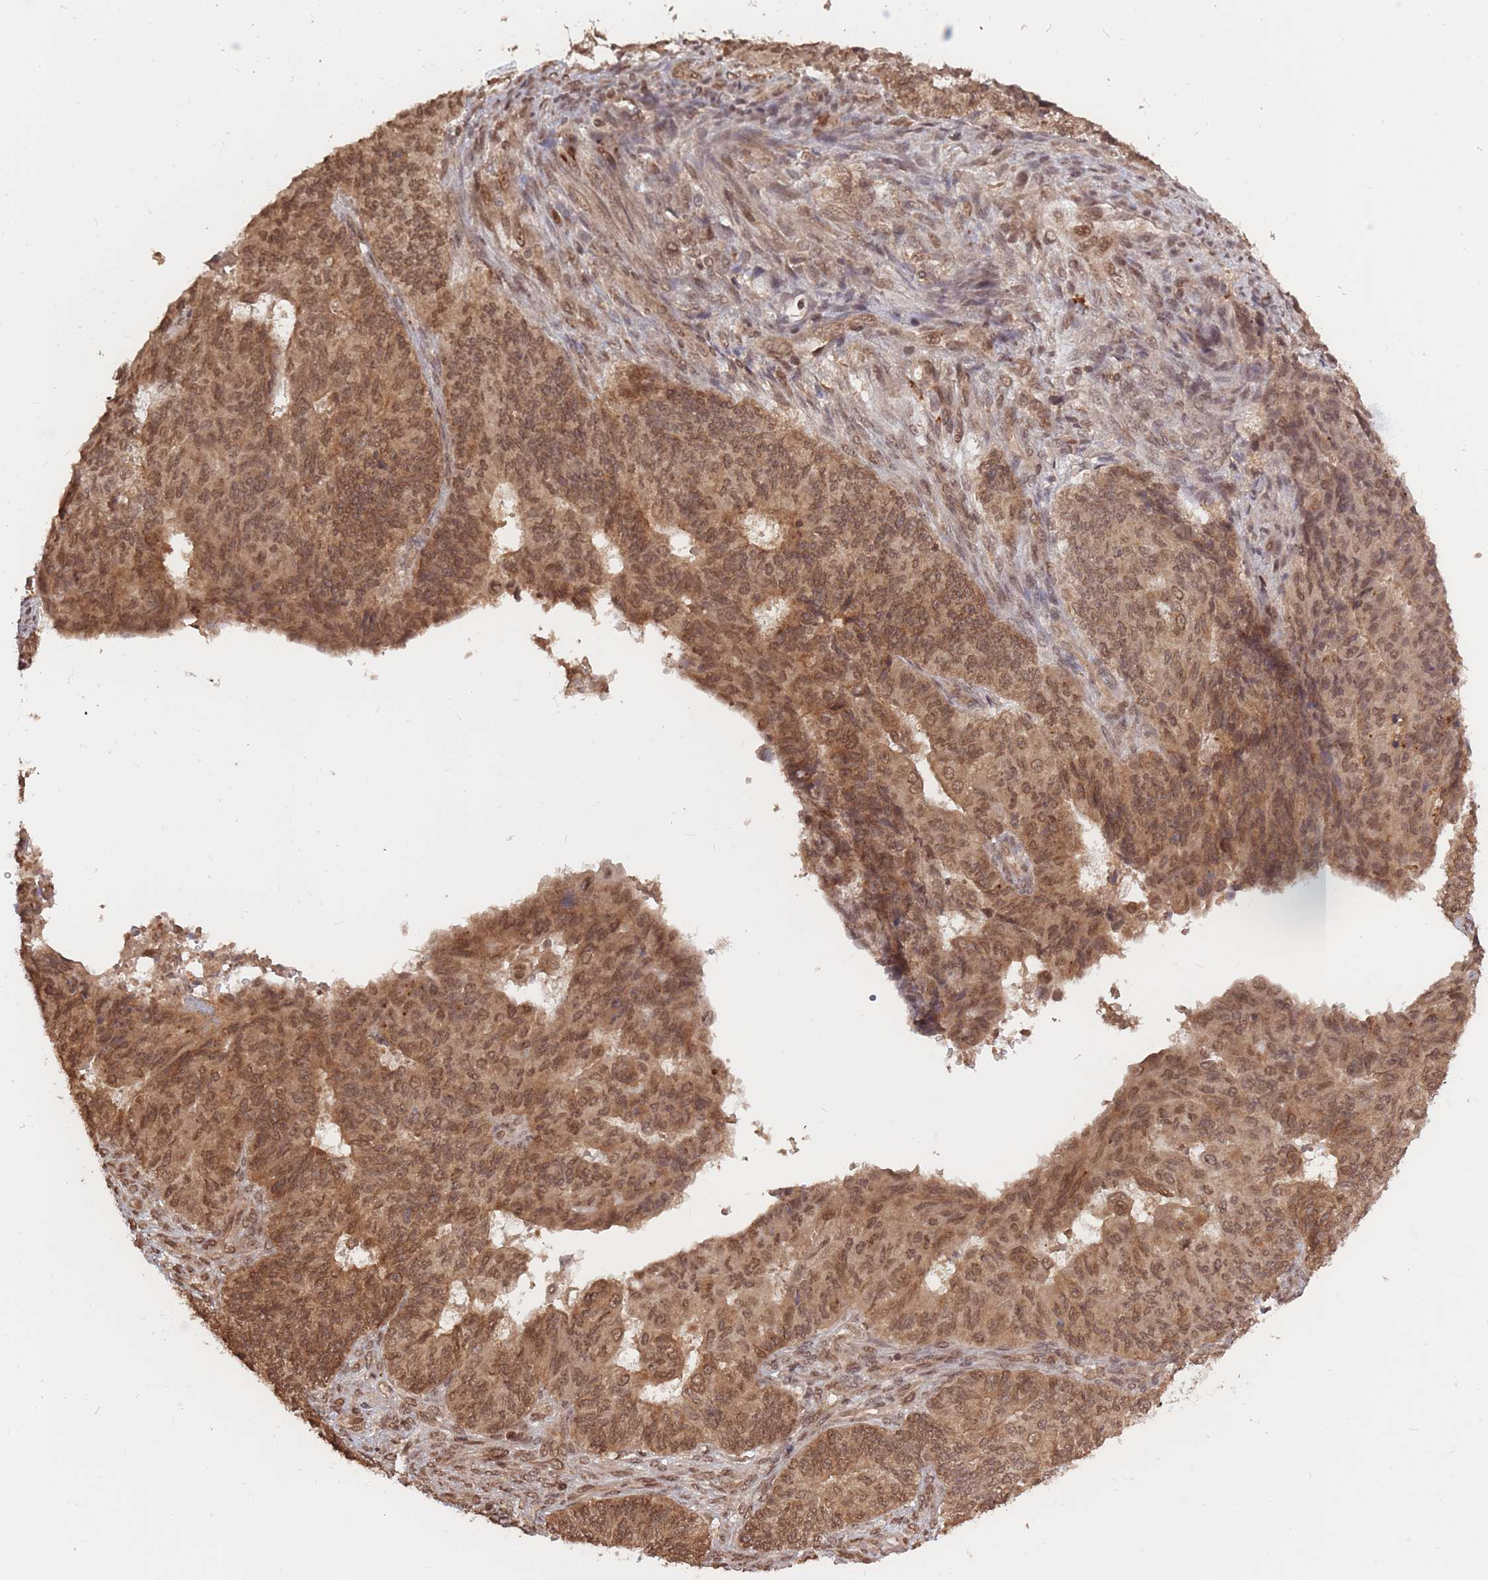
{"staining": {"intensity": "moderate", "quantity": ">75%", "location": "cytoplasmic/membranous,nuclear"}, "tissue": "endometrial cancer", "cell_type": "Tumor cells", "image_type": "cancer", "snomed": [{"axis": "morphology", "description": "Adenocarcinoma, NOS"}, {"axis": "topography", "description": "Endometrium"}], "caption": "Endometrial cancer stained with immunohistochemistry displays moderate cytoplasmic/membranous and nuclear expression in about >75% of tumor cells.", "gene": "SRA1", "patient": {"sex": "female", "age": 32}}